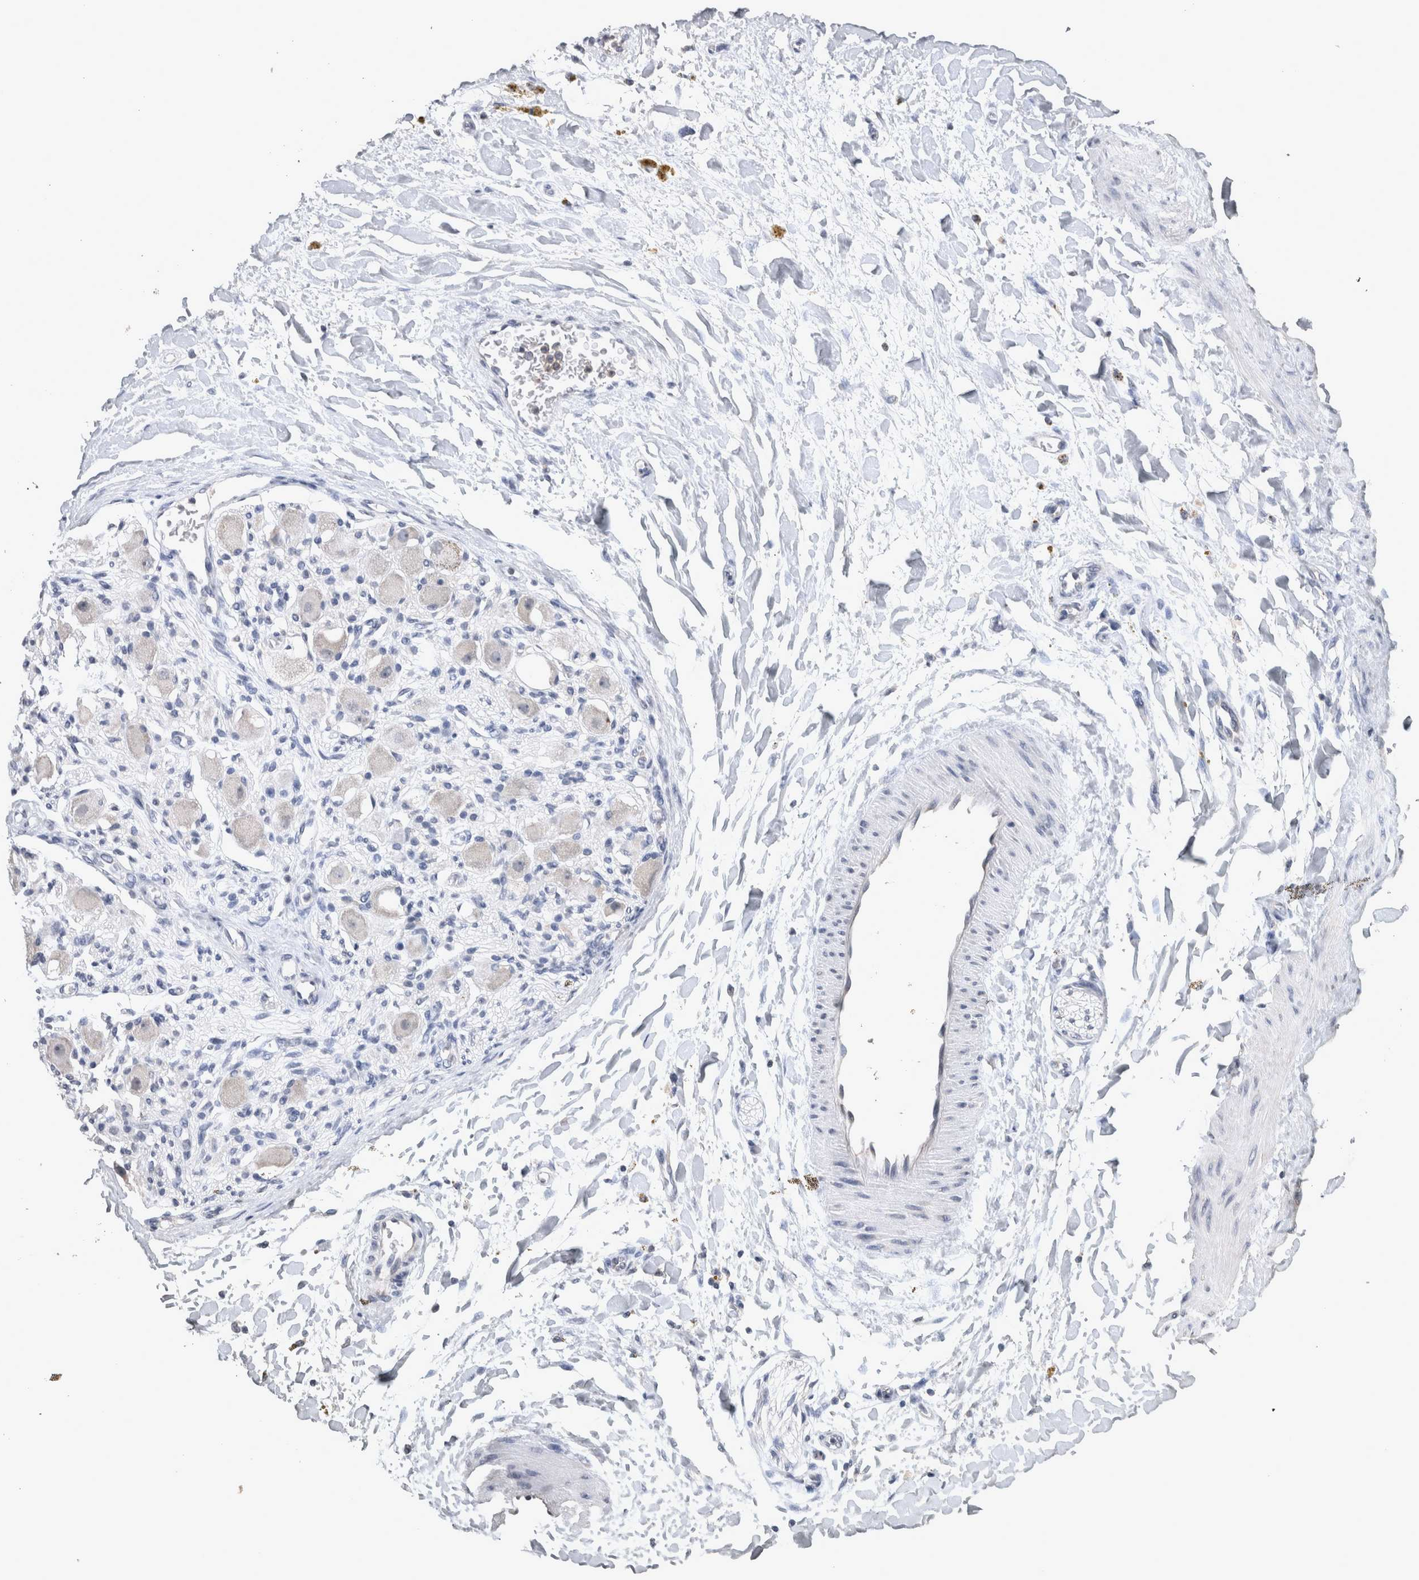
{"staining": {"intensity": "negative", "quantity": "none", "location": "none"}, "tissue": "adipose tissue", "cell_type": "Adipocytes", "image_type": "normal", "snomed": [{"axis": "morphology", "description": "Normal tissue, NOS"}, {"axis": "topography", "description": "Kidney"}, {"axis": "topography", "description": "Peripheral nerve tissue"}], "caption": "The IHC micrograph has no significant positivity in adipocytes of adipose tissue. Nuclei are stained in blue.", "gene": "WNT7A", "patient": {"sex": "male", "age": 7}}